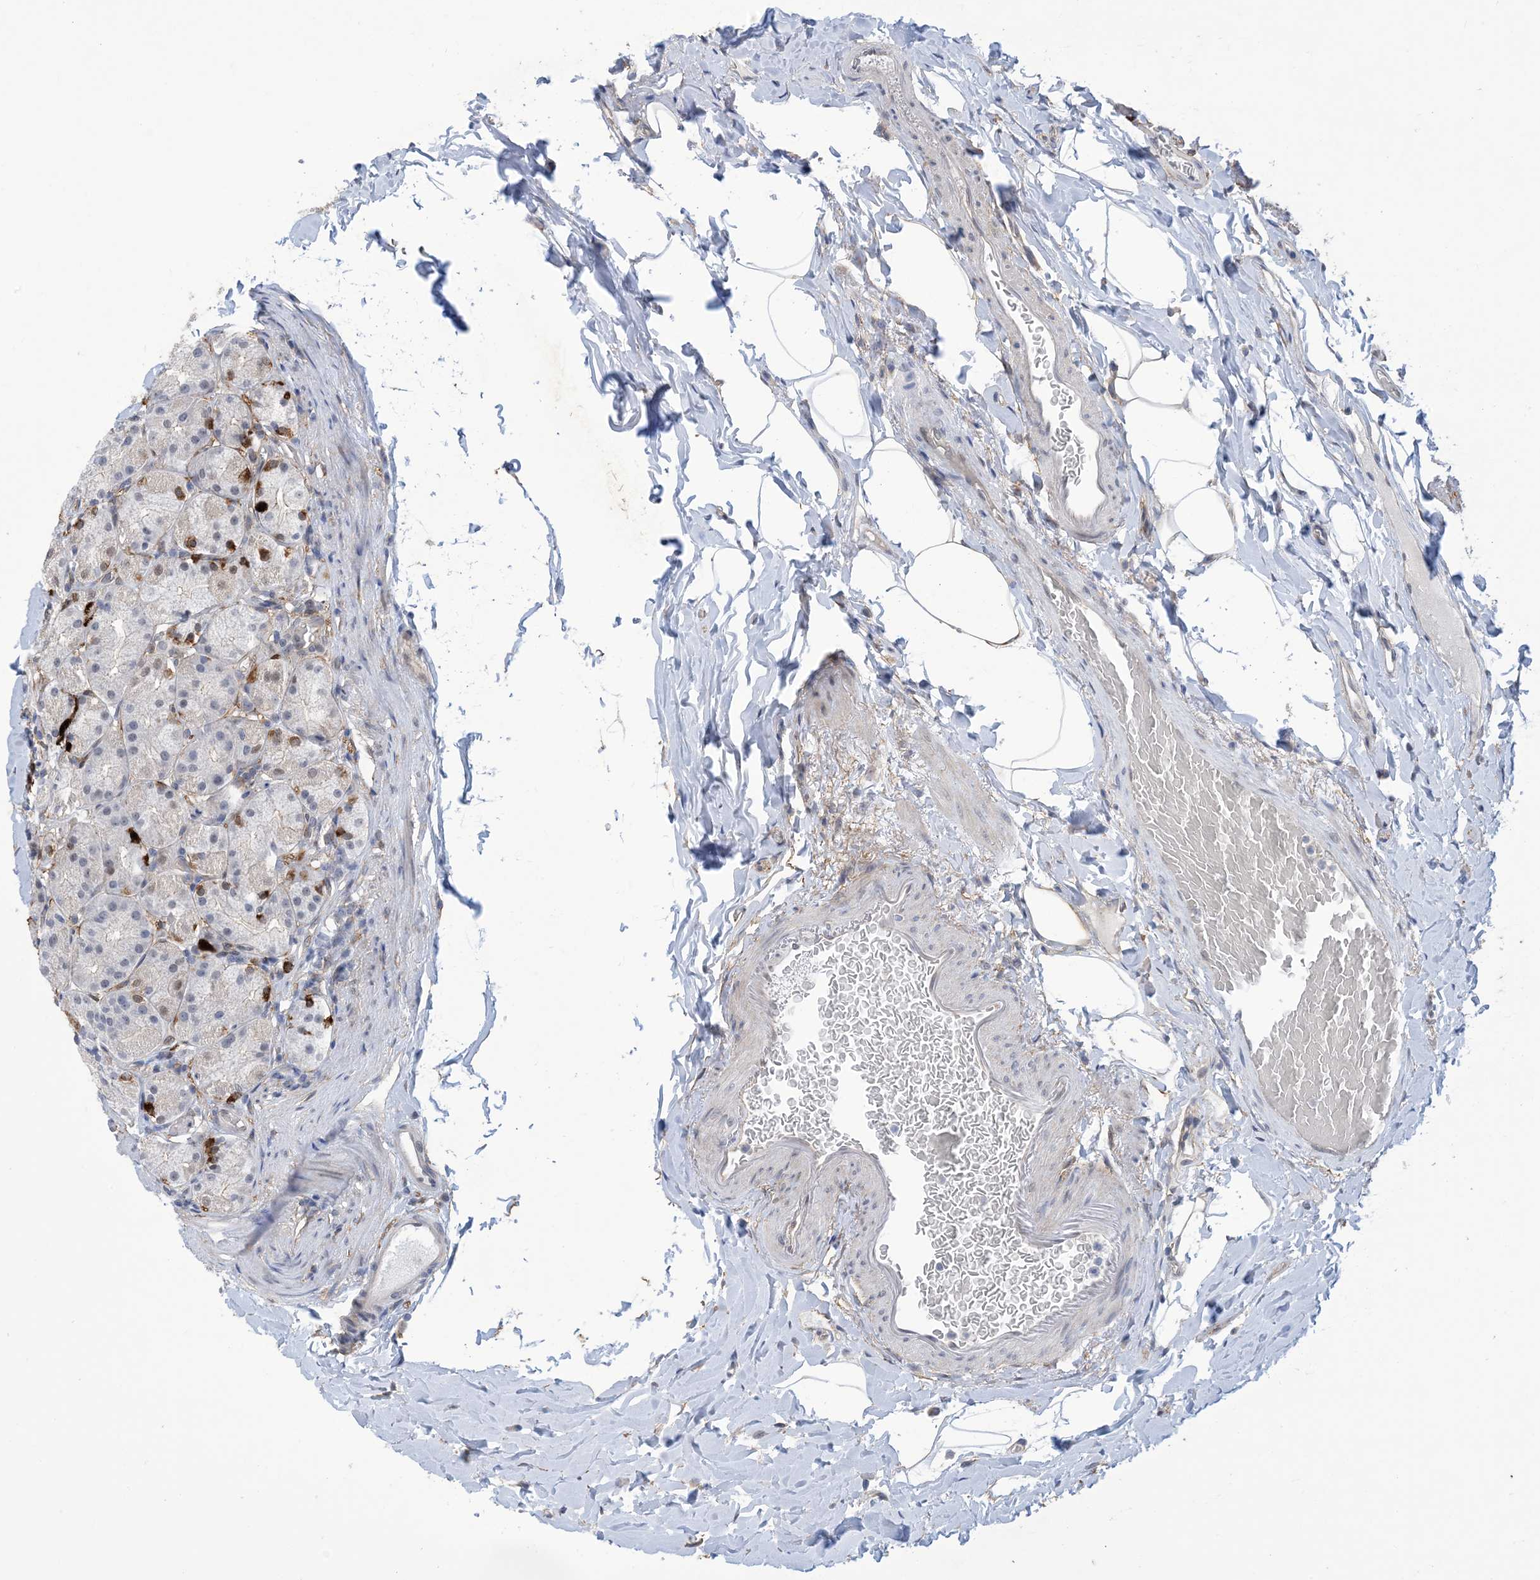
{"staining": {"intensity": "moderate", "quantity": "25%-75%", "location": "cytoplasmic/membranous,nuclear"}, "tissue": "stomach", "cell_type": "Glandular cells", "image_type": "normal", "snomed": [{"axis": "morphology", "description": "Normal tissue, NOS"}, {"axis": "topography", "description": "Stomach, upper"}], "caption": "This image reveals immunohistochemistry staining of benign stomach, with medium moderate cytoplasmic/membranous,nuclear staining in approximately 25%-75% of glandular cells.", "gene": "ZNF8", "patient": {"sex": "male", "age": 68}}